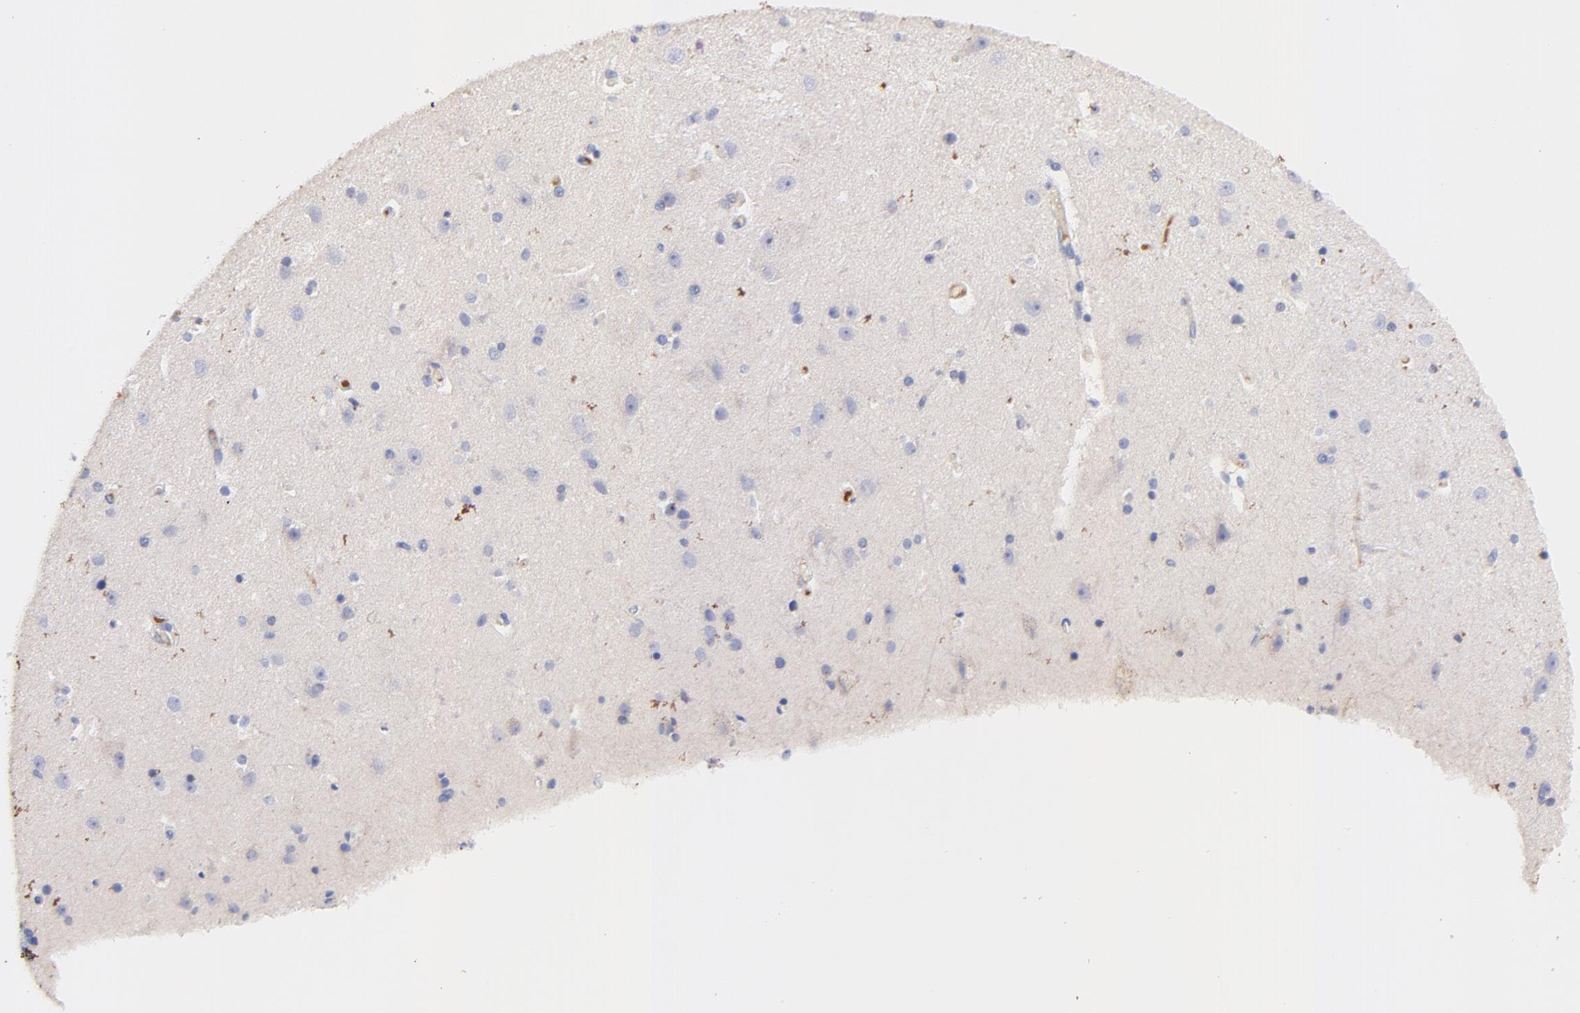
{"staining": {"intensity": "negative", "quantity": "none", "location": "none"}, "tissue": "caudate", "cell_type": "Glial cells", "image_type": "normal", "snomed": [{"axis": "morphology", "description": "Normal tissue, NOS"}, {"axis": "topography", "description": "Lateral ventricle wall"}], "caption": "Immunohistochemical staining of benign caudate displays no significant expression in glial cells. The staining is performed using DAB brown chromogen with nuclei counter-stained in using hematoxylin.", "gene": "IGLV7", "patient": {"sex": "female", "age": 54}}